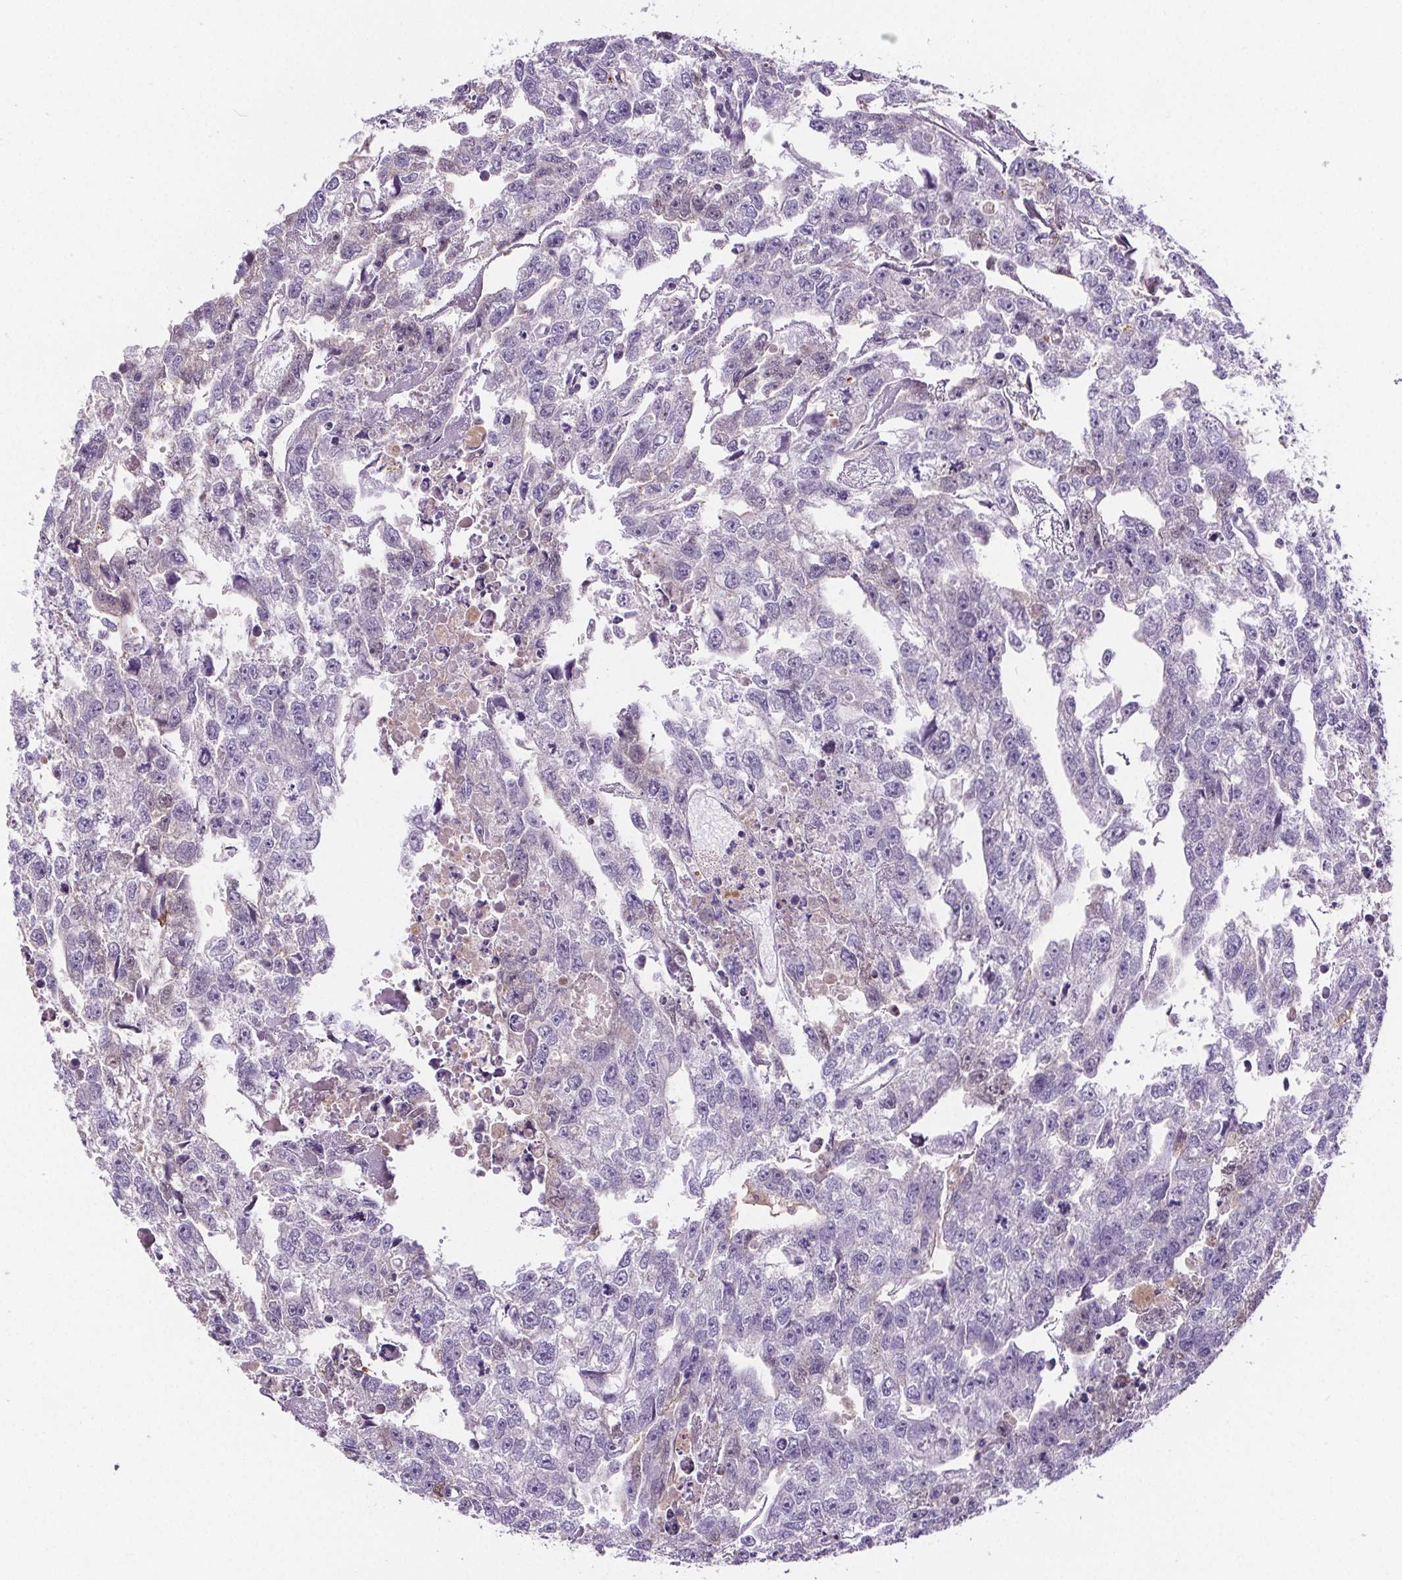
{"staining": {"intensity": "negative", "quantity": "none", "location": "none"}, "tissue": "testis cancer", "cell_type": "Tumor cells", "image_type": "cancer", "snomed": [{"axis": "morphology", "description": "Carcinoma, Embryonal, NOS"}, {"axis": "morphology", "description": "Teratoma, malignant, NOS"}, {"axis": "topography", "description": "Testis"}], "caption": "Immunohistochemical staining of testis teratoma (malignant) exhibits no significant expression in tumor cells.", "gene": "CD5L", "patient": {"sex": "male", "age": 44}}